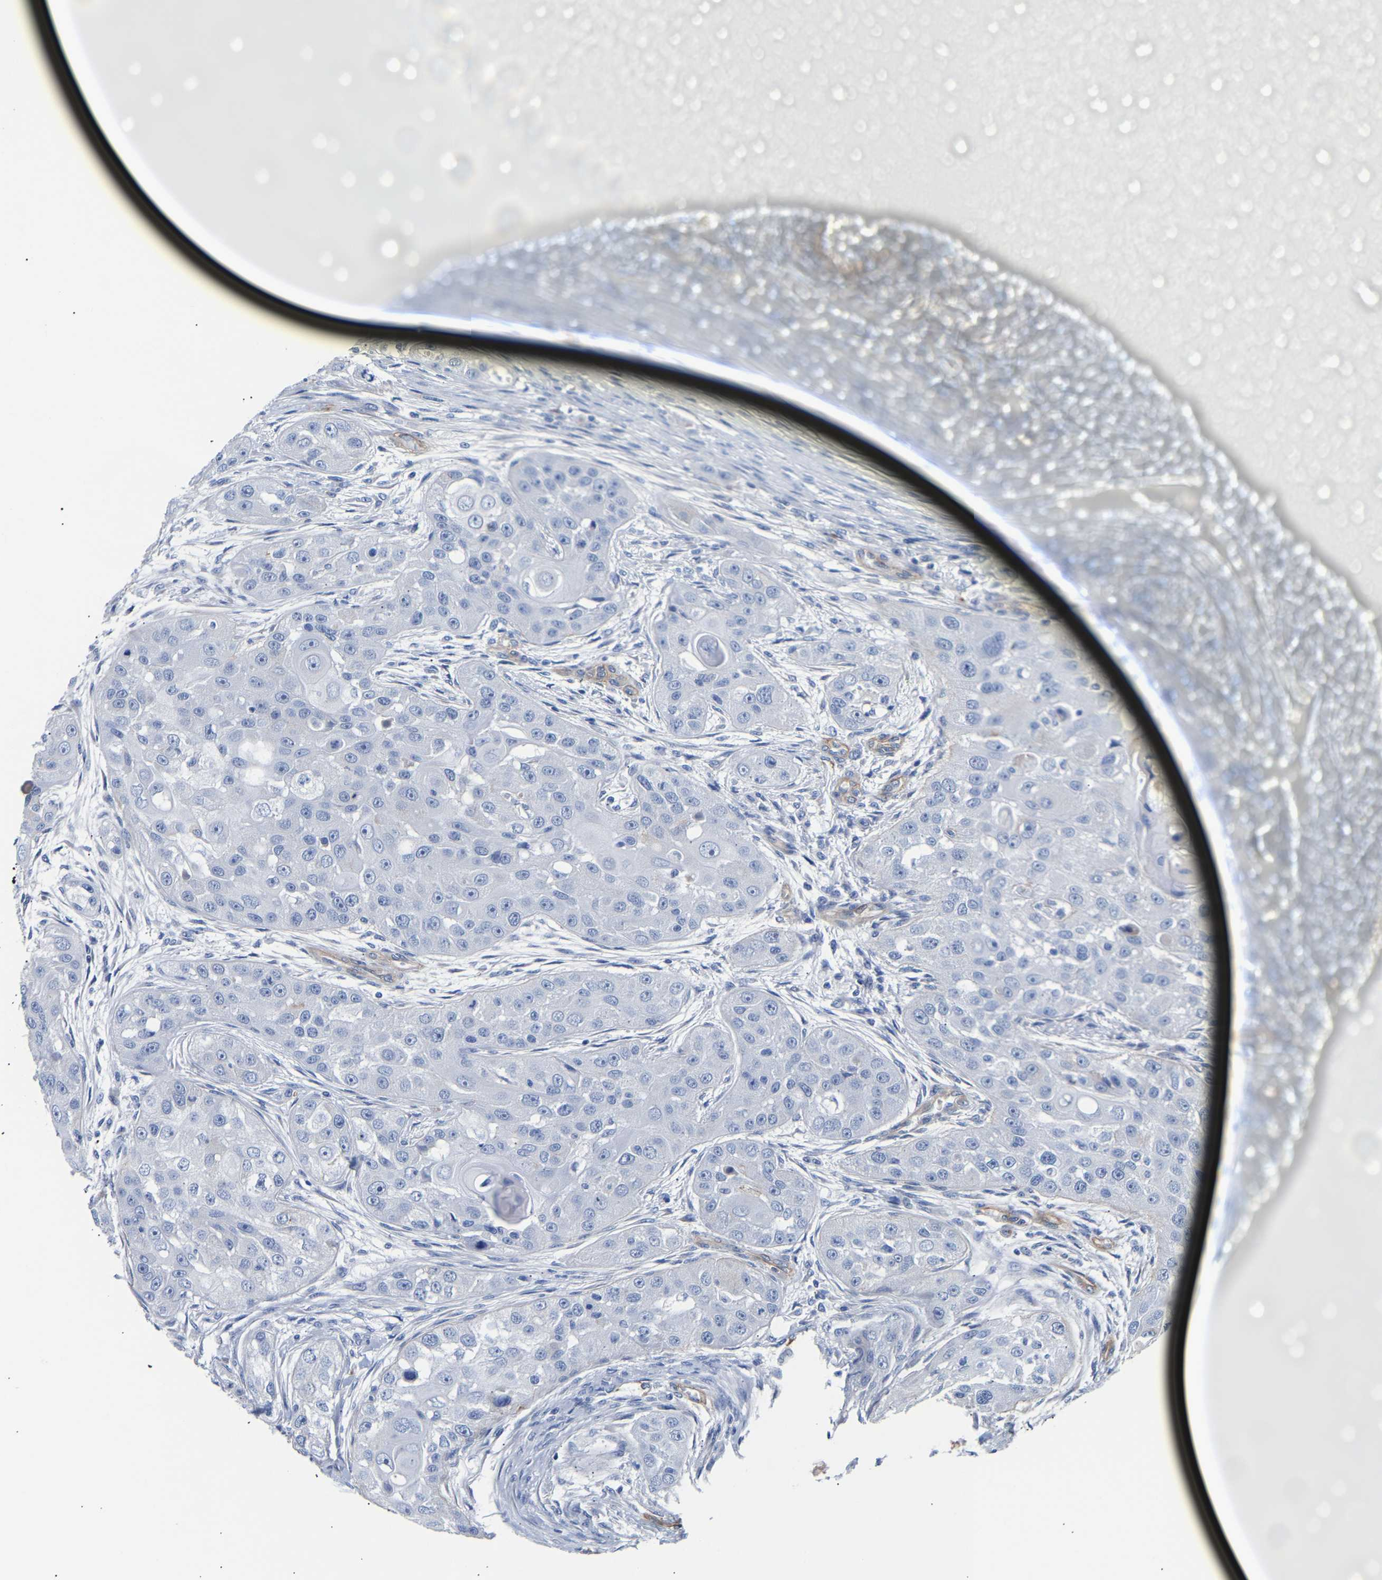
{"staining": {"intensity": "negative", "quantity": "none", "location": "none"}, "tissue": "head and neck cancer", "cell_type": "Tumor cells", "image_type": "cancer", "snomed": [{"axis": "morphology", "description": "Normal tissue, NOS"}, {"axis": "morphology", "description": "Squamous cell carcinoma, NOS"}, {"axis": "topography", "description": "Skeletal muscle"}, {"axis": "topography", "description": "Head-Neck"}], "caption": "An immunohistochemistry (IHC) micrograph of squamous cell carcinoma (head and neck) is shown. There is no staining in tumor cells of squamous cell carcinoma (head and neck). (DAB immunohistochemistry (IHC) with hematoxylin counter stain).", "gene": "IGFBP7", "patient": {"sex": "male", "age": 51}}